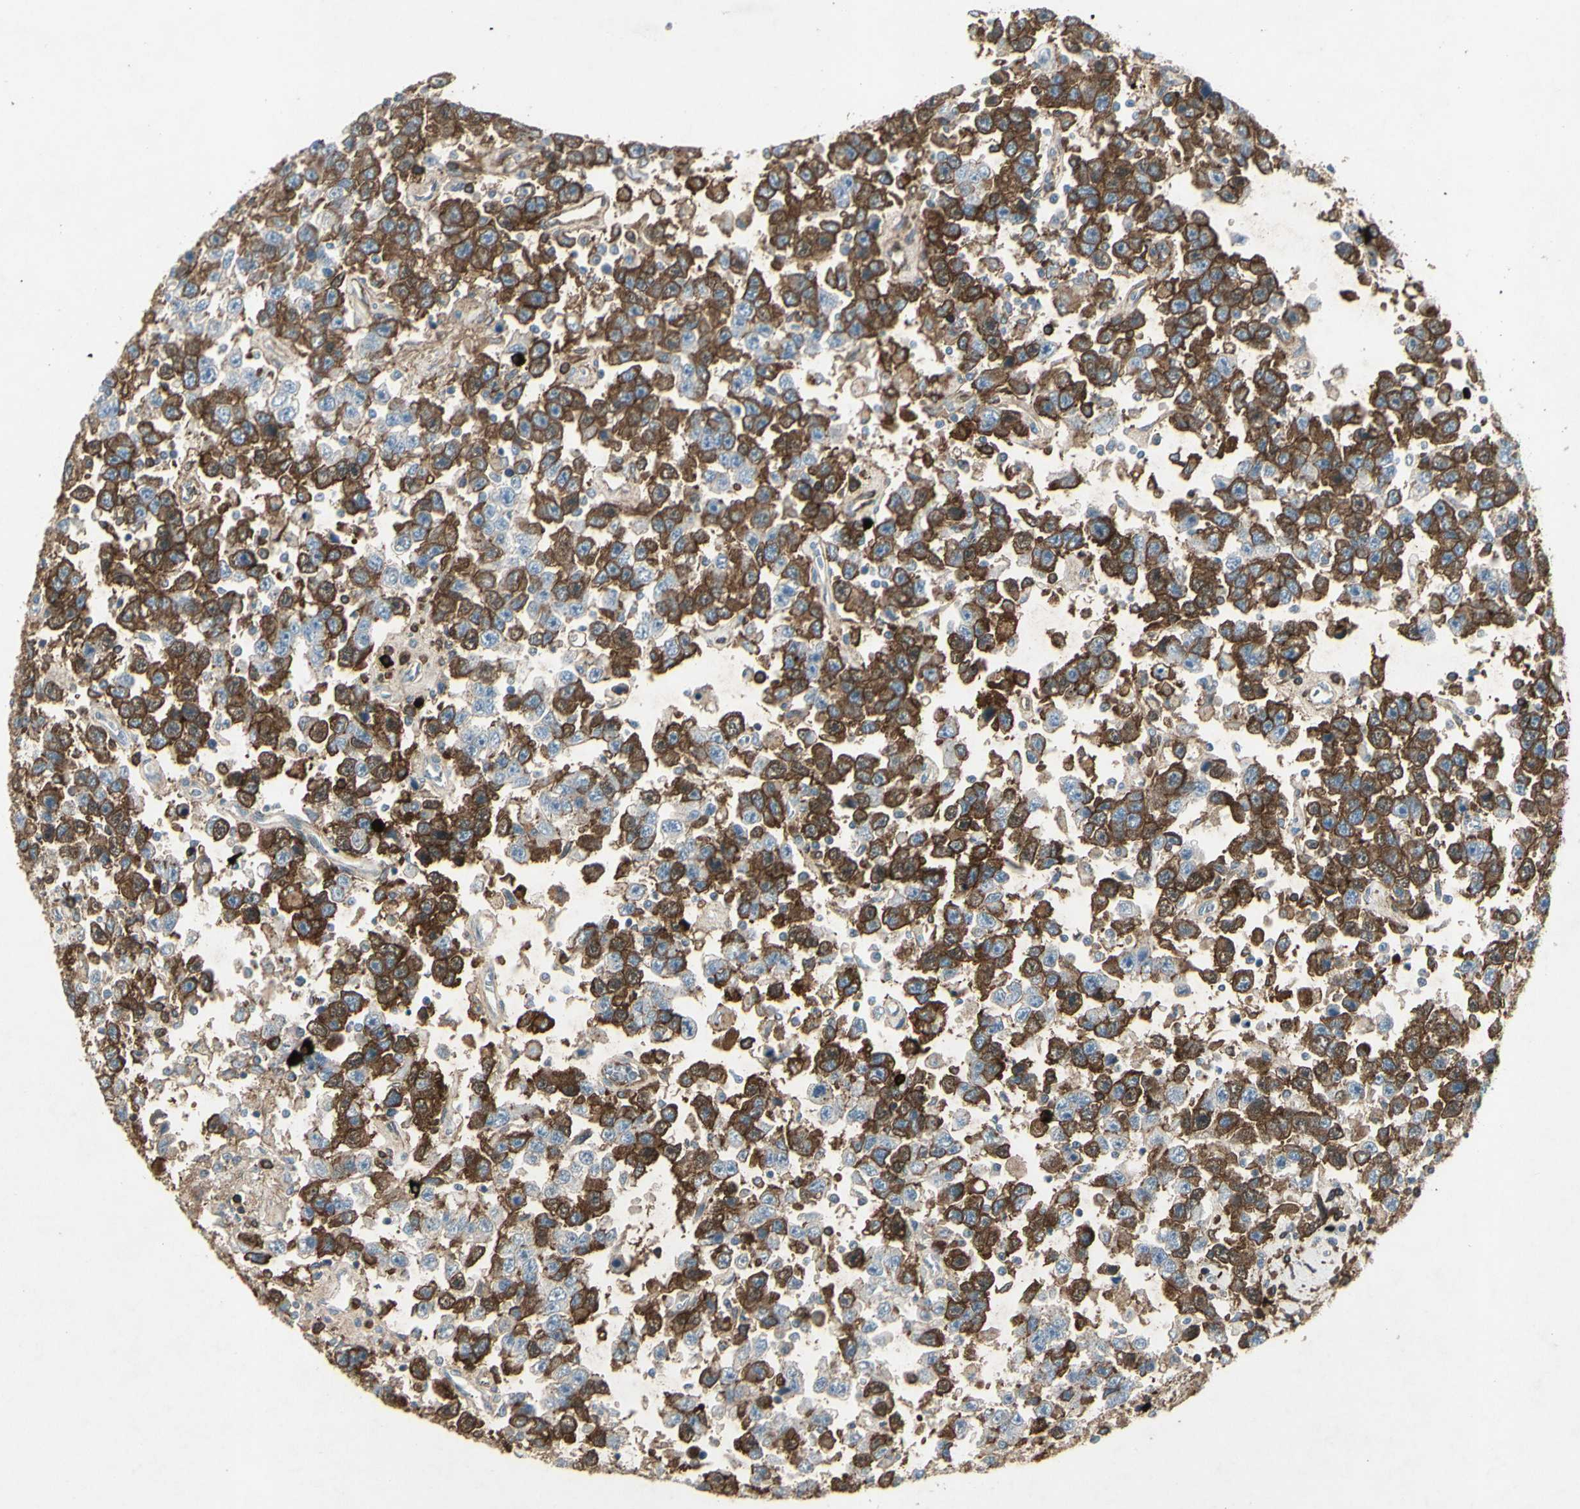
{"staining": {"intensity": "moderate", "quantity": "25%-75%", "location": "cytoplasmic/membranous"}, "tissue": "testis cancer", "cell_type": "Tumor cells", "image_type": "cancer", "snomed": [{"axis": "morphology", "description": "Seminoma, NOS"}, {"axis": "topography", "description": "Testis"}], "caption": "Protein expression analysis of human seminoma (testis) reveals moderate cytoplasmic/membranous positivity in approximately 25%-75% of tumor cells. Using DAB (brown) and hematoxylin (blue) stains, captured at high magnification using brightfield microscopy.", "gene": "IGHM", "patient": {"sex": "male", "age": 41}}